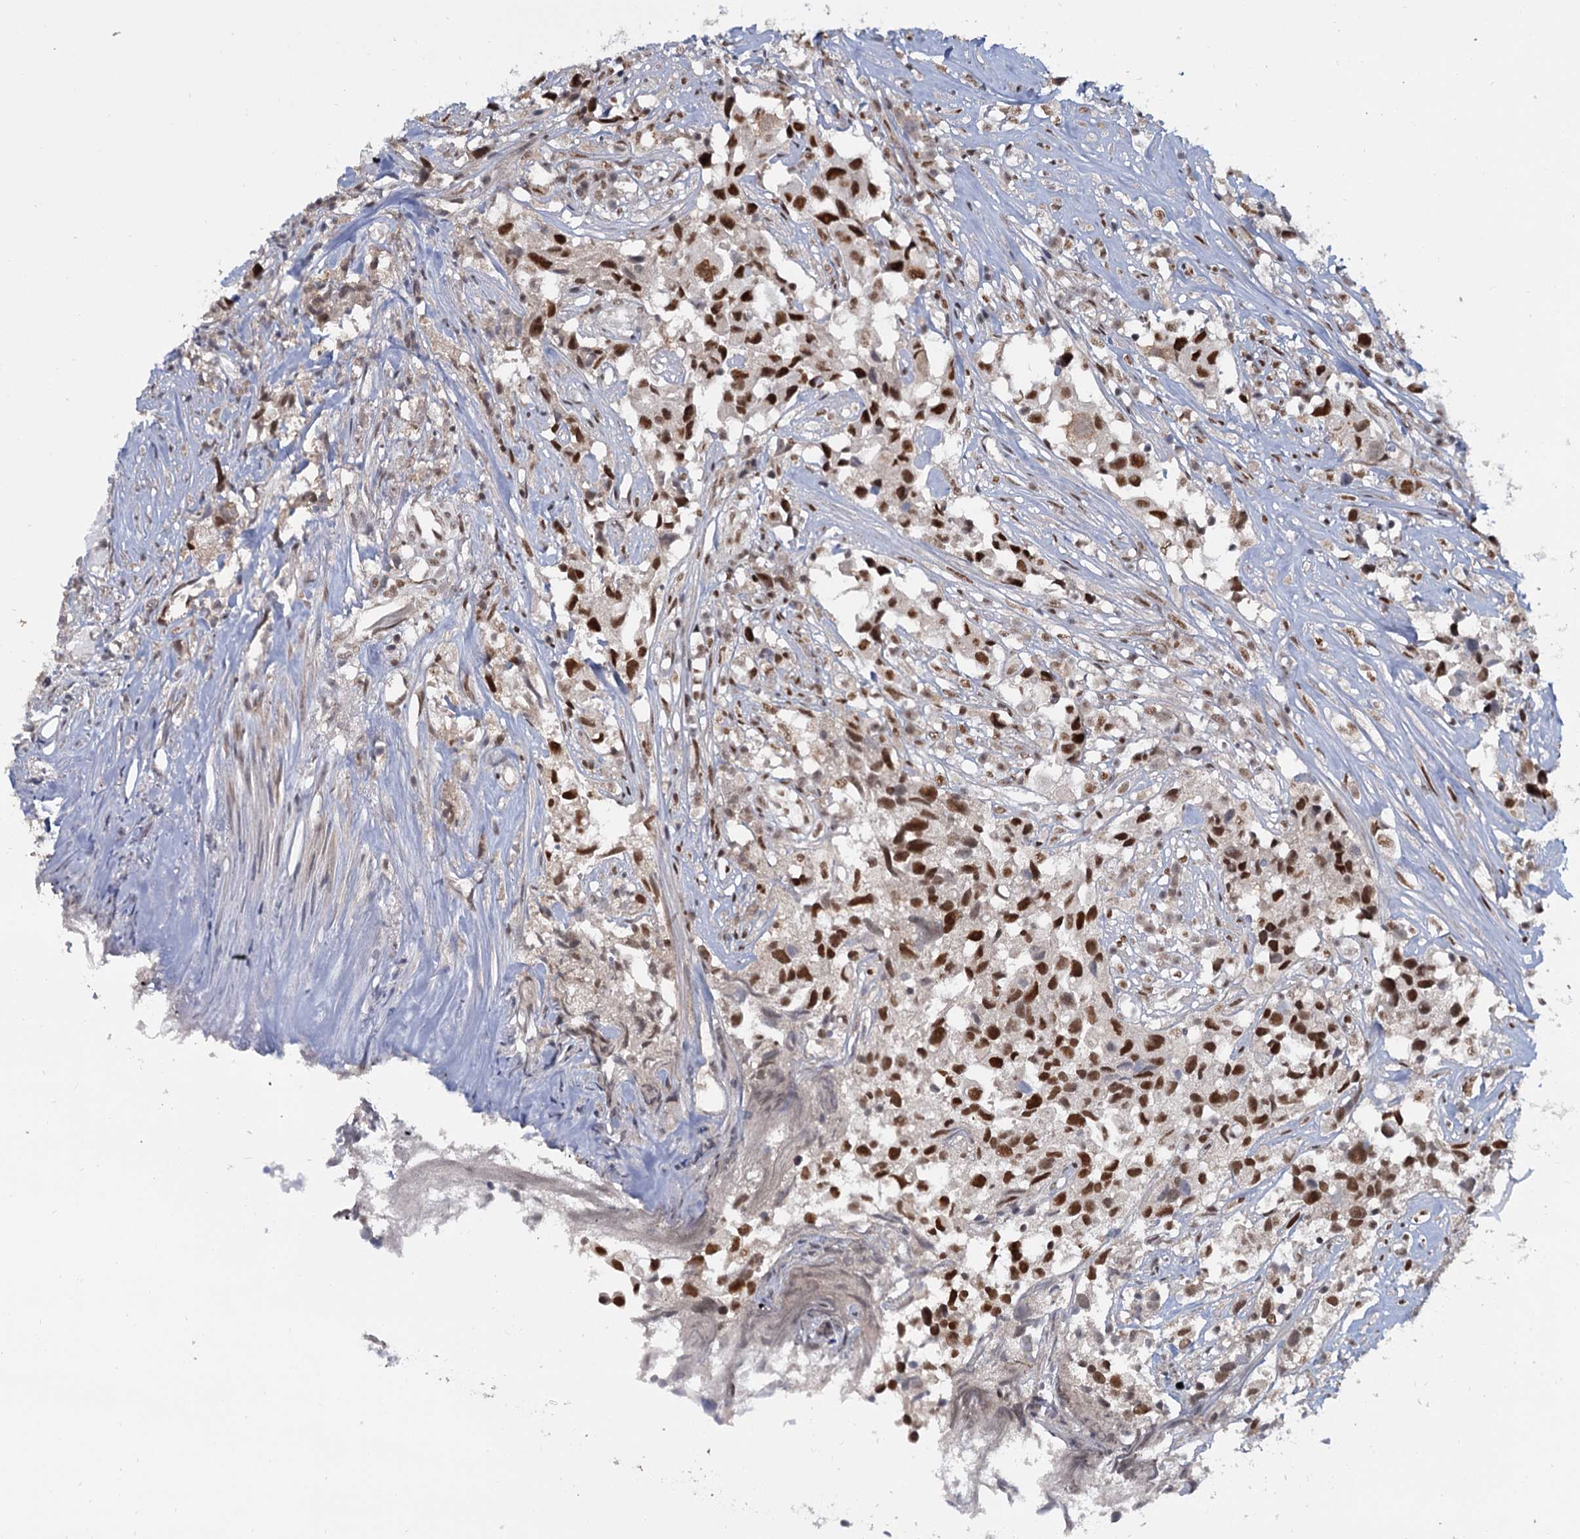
{"staining": {"intensity": "strong", "quantity": "25%-75%", "location": "nuclear"}, "tissue": "urothelial cancer", "cell_type": "Tumor cells", "image_type": "cancer", "snomed": [{"axis": "morphology", "description": "Urothelial carcinoma, High grade"}, {"axis": "topography", "description": "Urinary bladder"}], "caption": "DAB immunohistochemical staining of human urothelial cancer exhibits strong nuclear protein positivity in approximately 25%-75% of tumor cells.", "gene": "WBP4", "patient": {"sex": "female", "age": 75}}